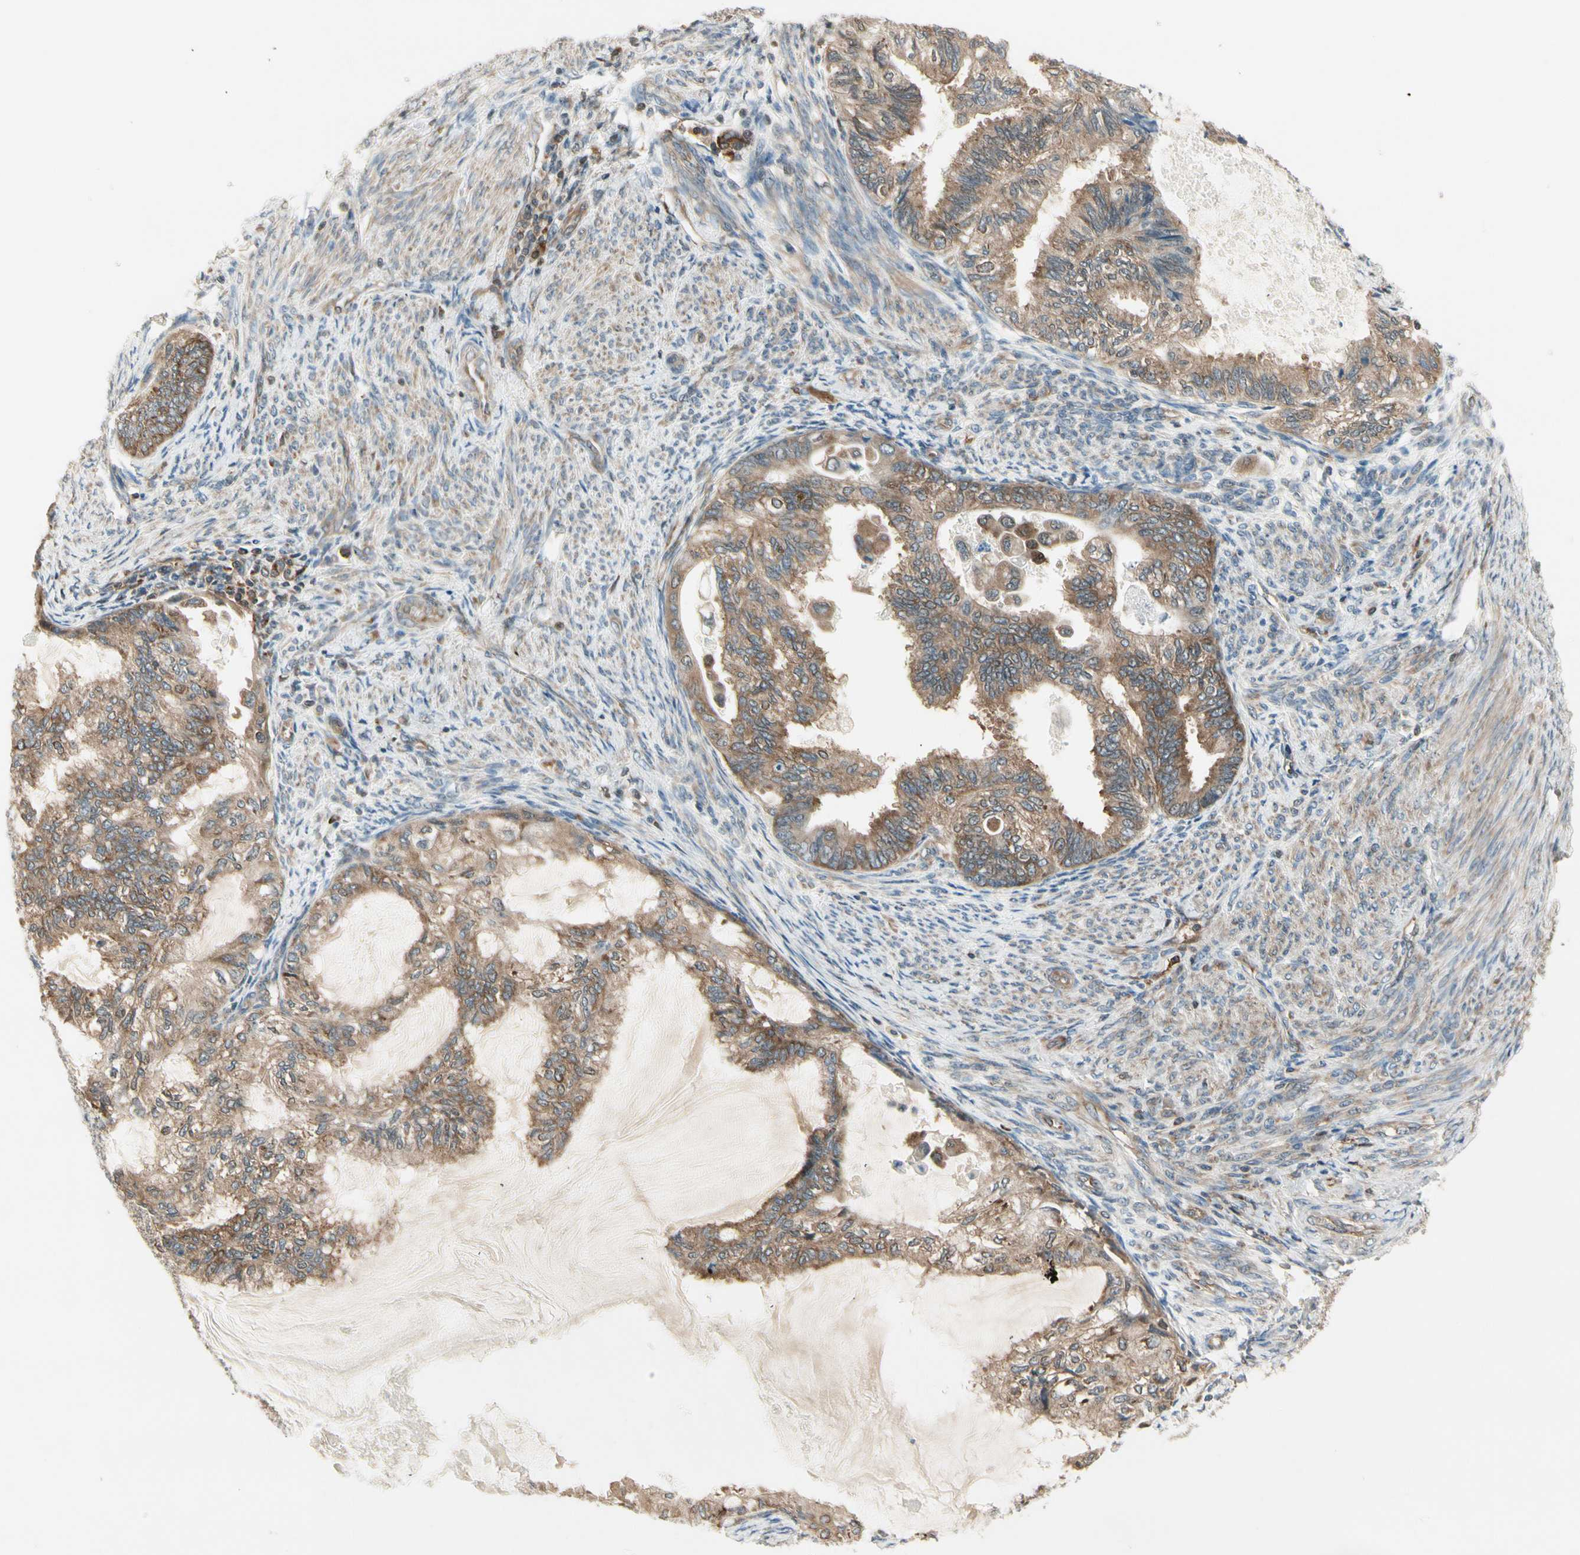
{"staining": {"intensity": "moderate", "quantity": ">75%", "location": "cytoplasmic/membranous"}, "tissue": "cervical cancer", "cell_type": "Tumor cells", "image_type": "cancer", "snomed": [{"axis": "morphology", "description": "Normal tissue, NOS"}, {"axis": "morphology", "description": "Adenocarcinoma, NOS"}, {"axis": "topography", "description": "Cervix"}, {"axis": "topography", "description": "Endometrium"}], "caption": "Cervical adenocarcinoma stained with a brown dye demonstrates moderate cytoplasmic/membranous positive positivity in about >75% of tumor cells.", "gene": "OXSR1", "patient": {"sex": "female", "age": 86}}